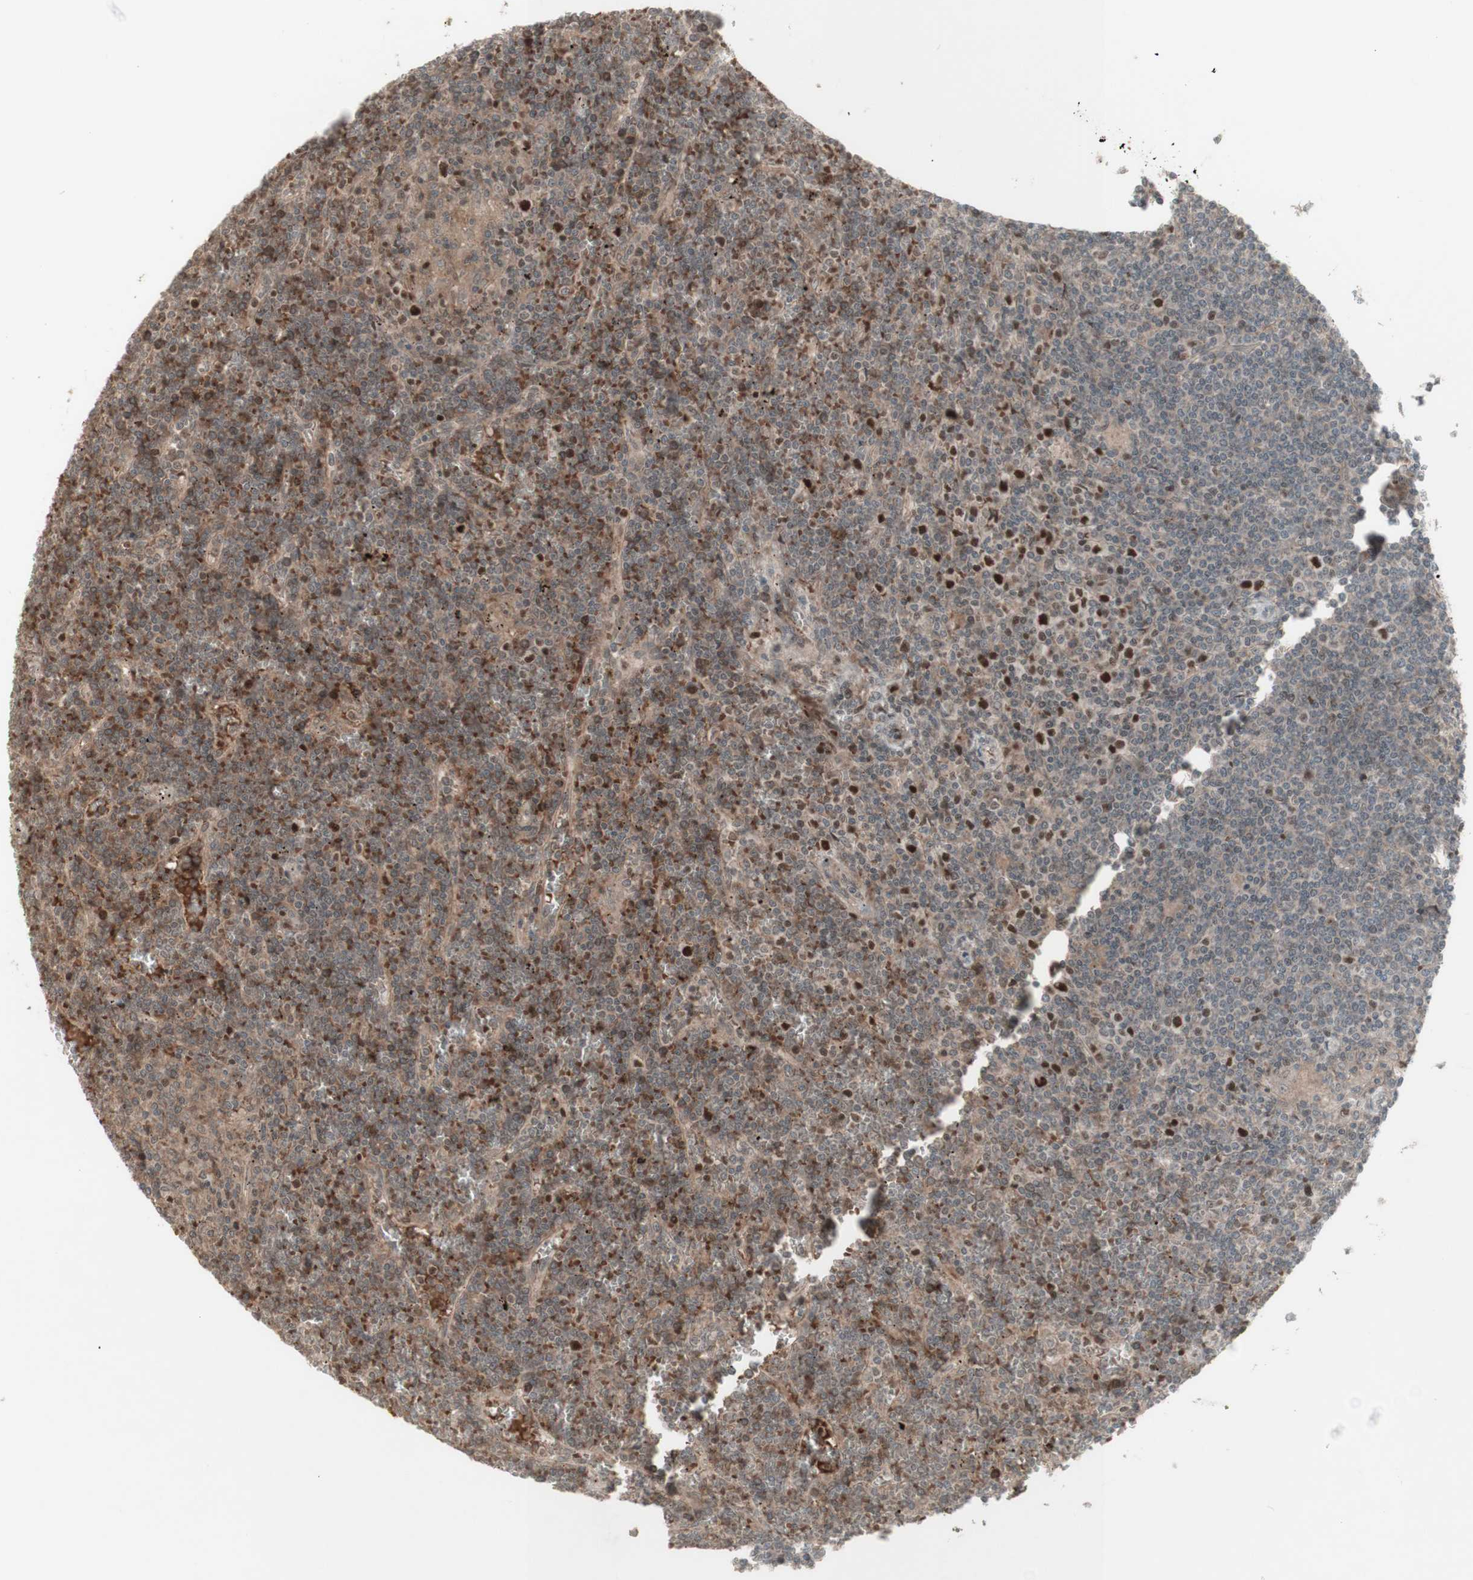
{"staining": {"intensity": "strong", "quantity": "<25%", "location": "nuclear"}, "tissue": "lymphoma", "cell_type": "Tumor cells", "image_type": "cancer", "snomed": [{"axis": "morphology", "description": "Malignant lymphoma, non-Hodgkin's type, Low grade"}, {"axis": "topography", "description": "Spleen"}], "caption": "Immunohistochemical staining of human lymphoma displays medium levels of strong nuclear protein staining in approximately <25% of tumor cells. Nuclei are stained in blue.", "gene": "MSH6", "patient": {"sex": "female", "age": 19}}